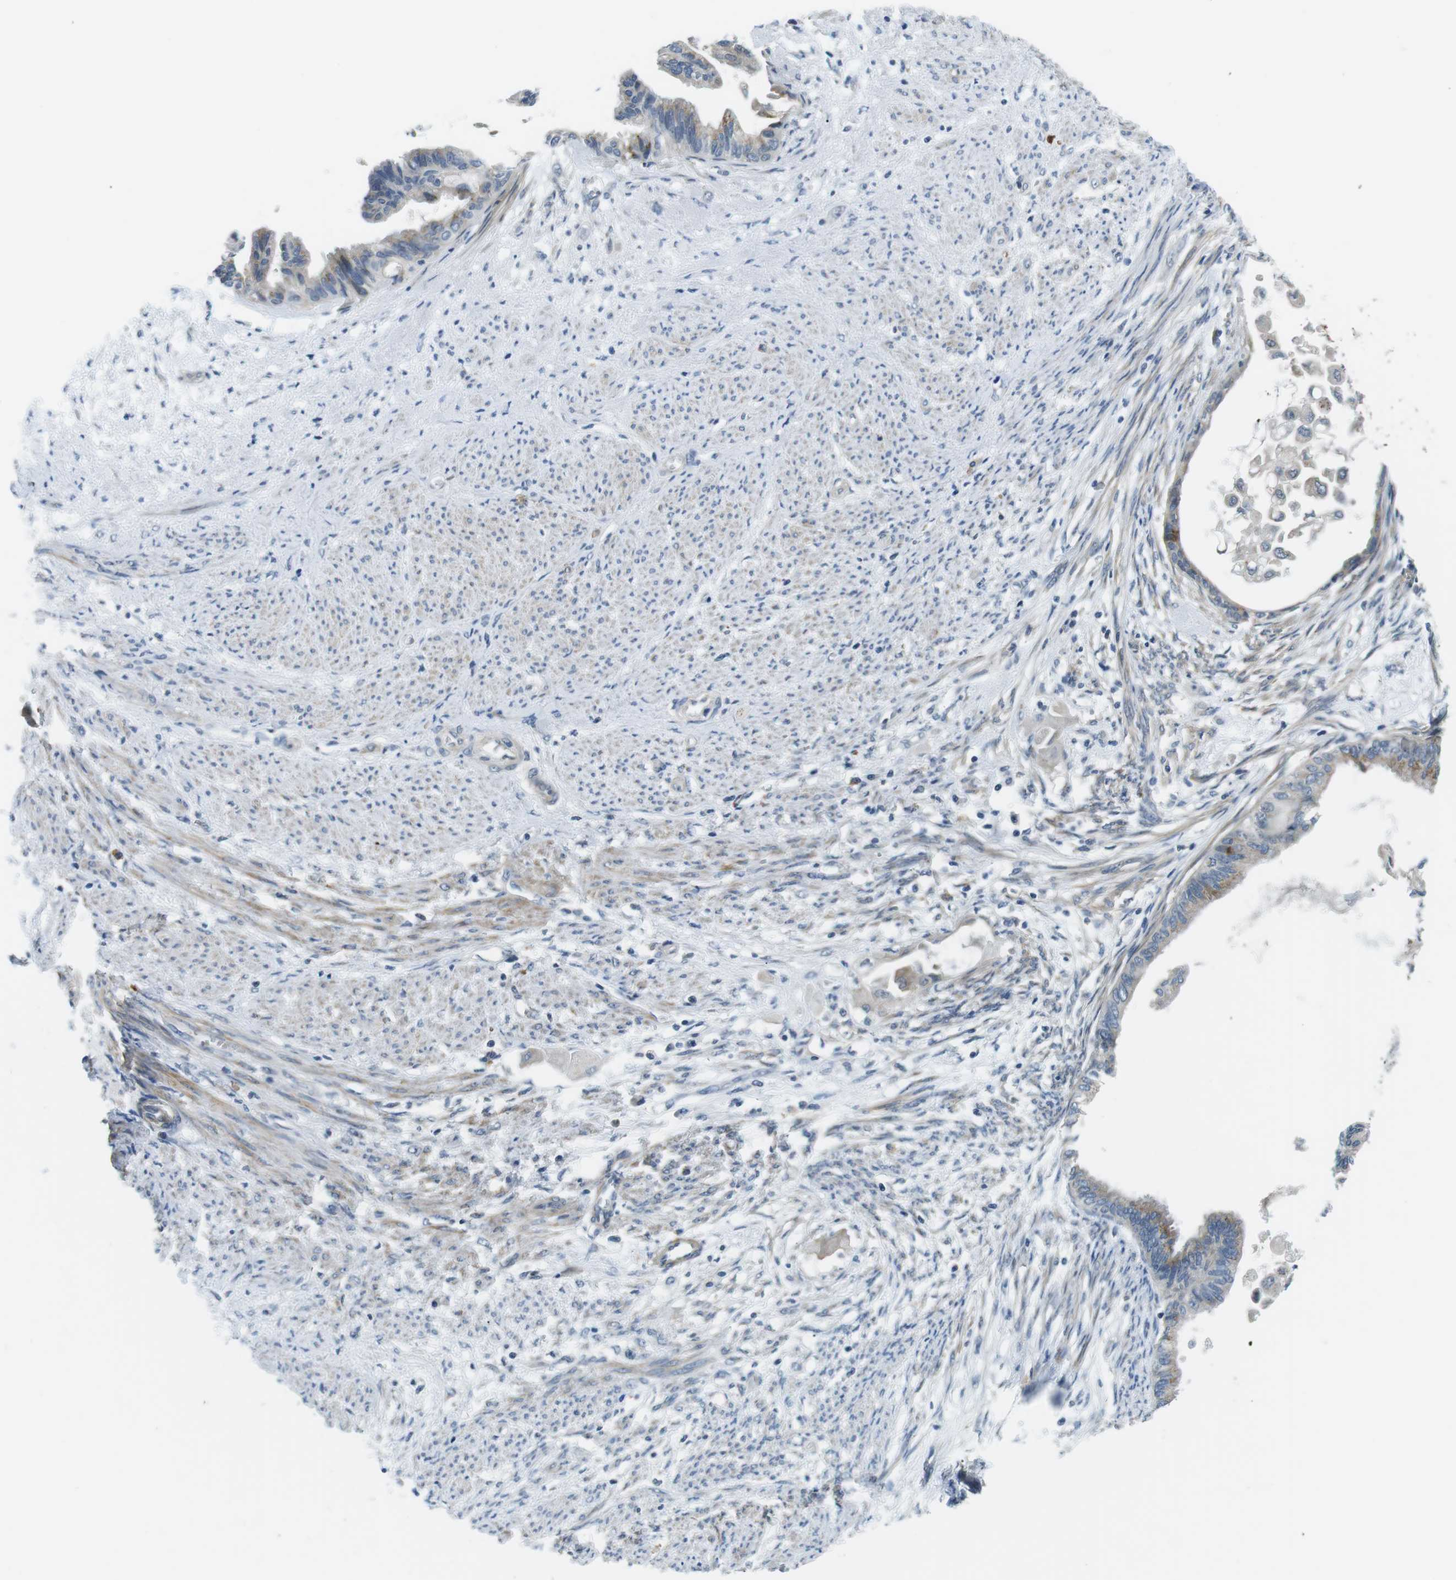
{"staining": {"intensity": "moderate", "quantity": "<25%", "location": "cytoplasmic/membranous"}, "tissue": "cervical cancer", "cell_type": "Tumor cells", "image_type": "cancer", "snomed": [{"axis": "morphology", "description": "Normal tissue, NOS"}, {"axis": "morphology", "description": "Adenocarcinoma, NOS"}, {"axis": "topography", "description": "Cervix"}, {"axis": "topography", "description": "Endometrium"}], "caption": "Immunohistochemical staining of human cervical cancer (adenocarcinoma) reveals moderate cytoplasmic/membranous protein positivity in approximately <25% of tumor cells. Nuclei are stained in blue.", "gene": "WSCD1", "patient": {"sex": "female", "age": 86}}